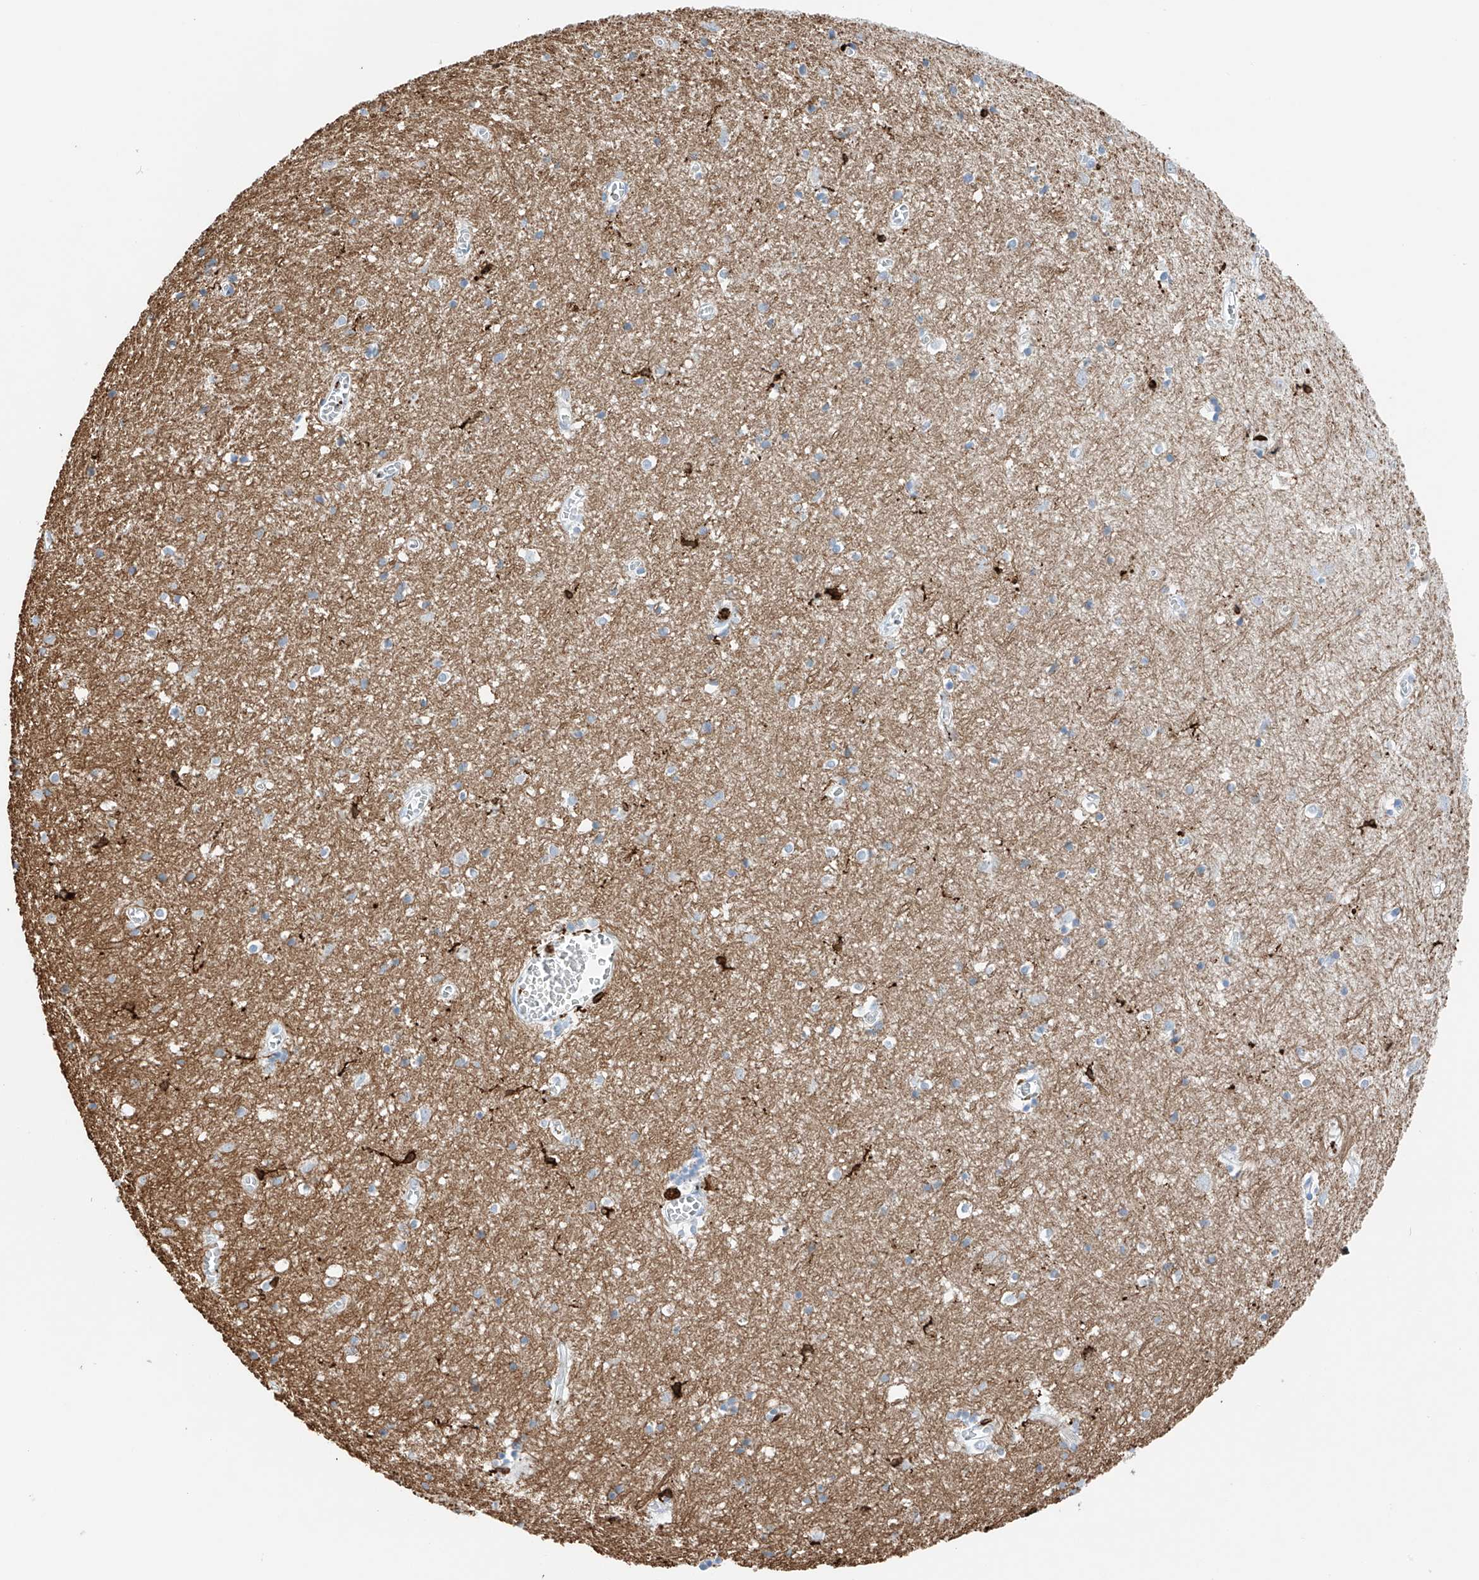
{"staining": {"intensity": "negative", "quantity": "none", "location": "none"}, "tissue": "cerebral cortex", "cell_type": "Endothelial cells", "image_type": "normal", "snomed": [{"axis": "morphology", "description": "Normal tissue, NOS"}, {"axis": "topography", "description": "Cerebral cortex"}], "caption": "A high-resolution image shows immunohistochemistry staining of unremarkable cerebral cortex, which shows no significant staining in endothelial cells.", "gene": "TBXAS1", "patient": {"sex": "female", "age": 64}}